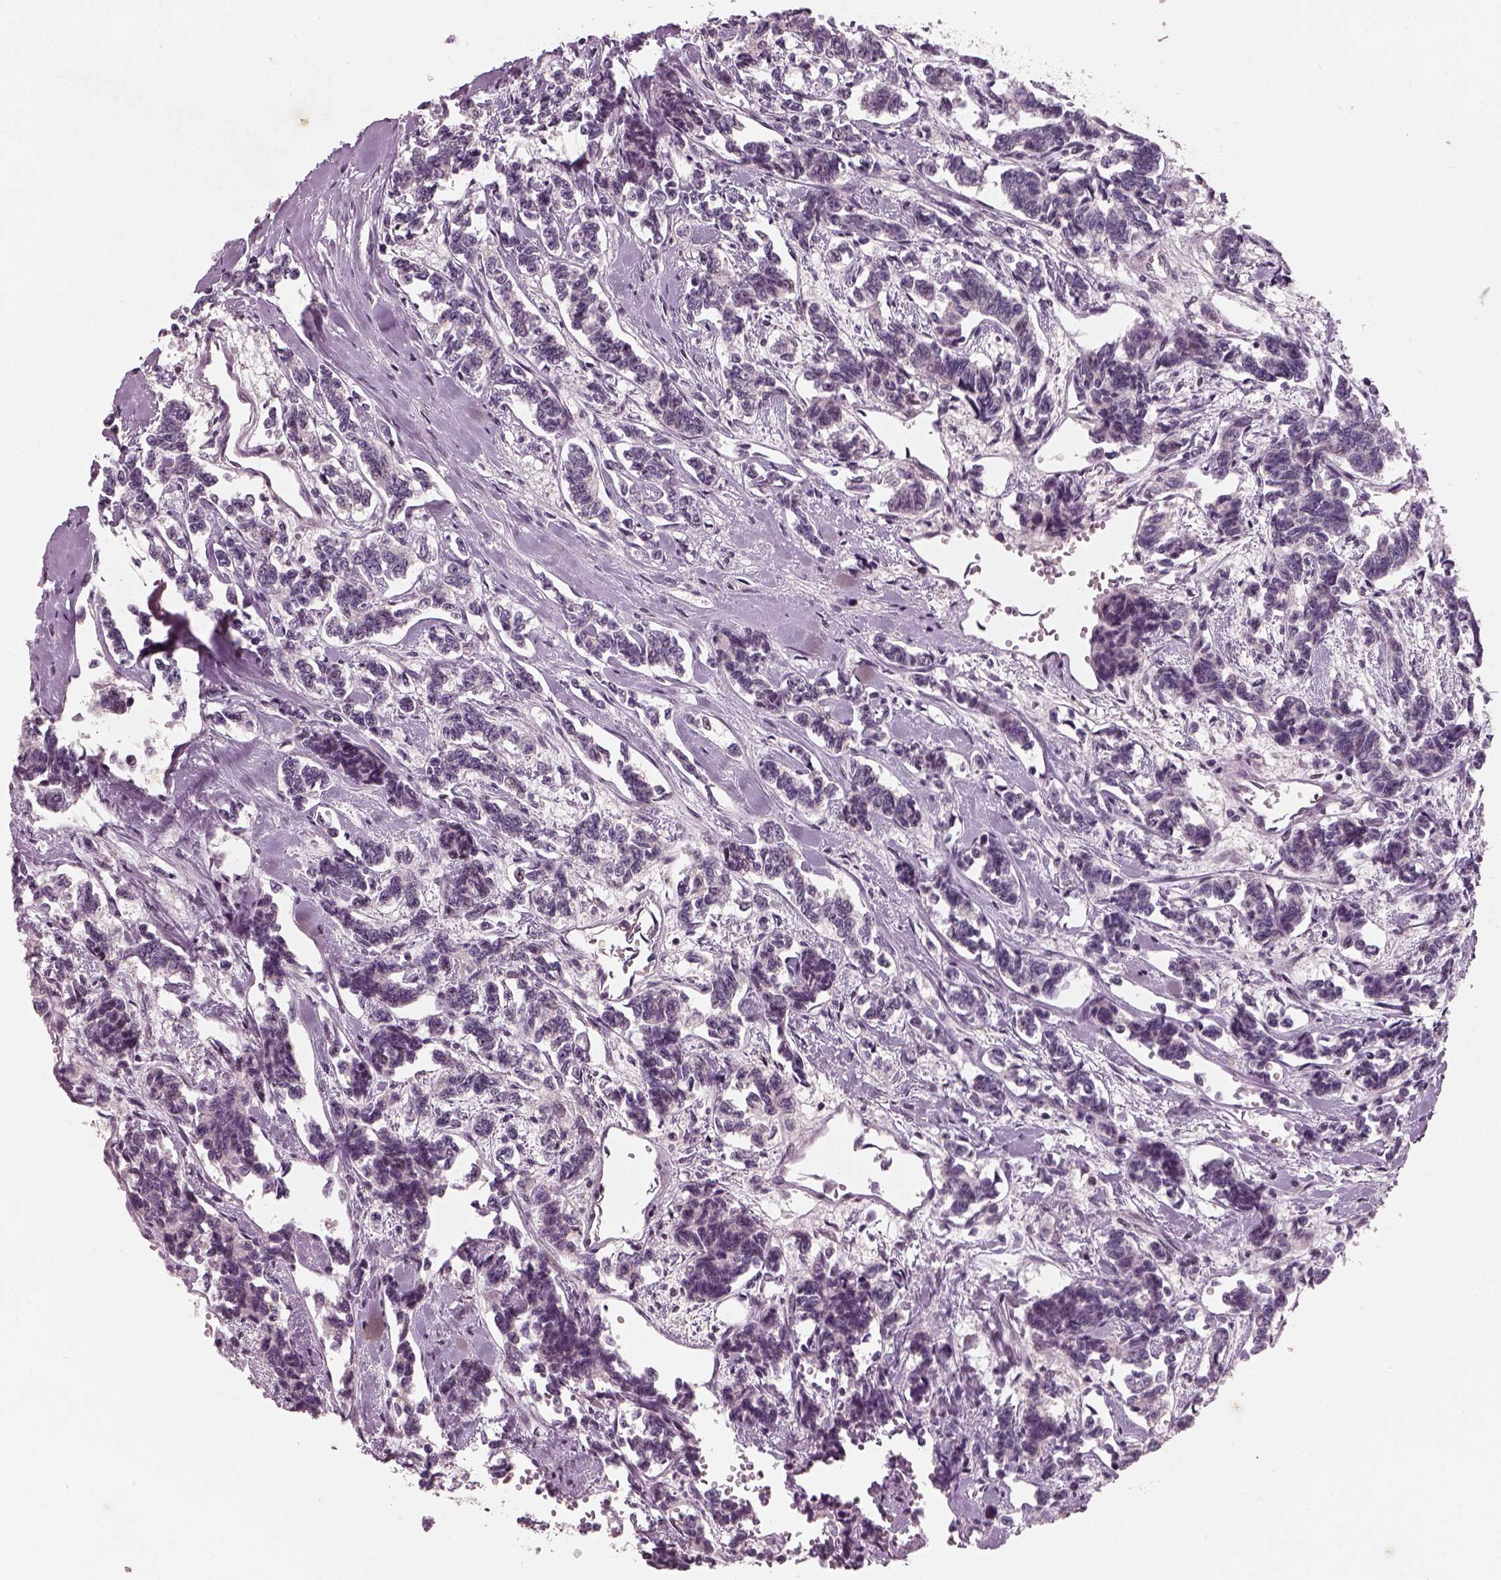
{"staining": {"intensity": "negative", "quantity": "none", "location": "none"}, "tissue": "carcinoid", "cell_type": "Tumor cells", "image_type": "cancer", "snomed": [{"axis": "morphology", "description": "Carcinoid, malignant, NOS"}, {"axis": "topography", "description": "Kidney"}], "caption": "Immunohistochemical staining of human malignant carcinoid reveals no significant staining in tumor cells.", "gene": "PENK", "patient": {"sex": "female", "age": 41}}